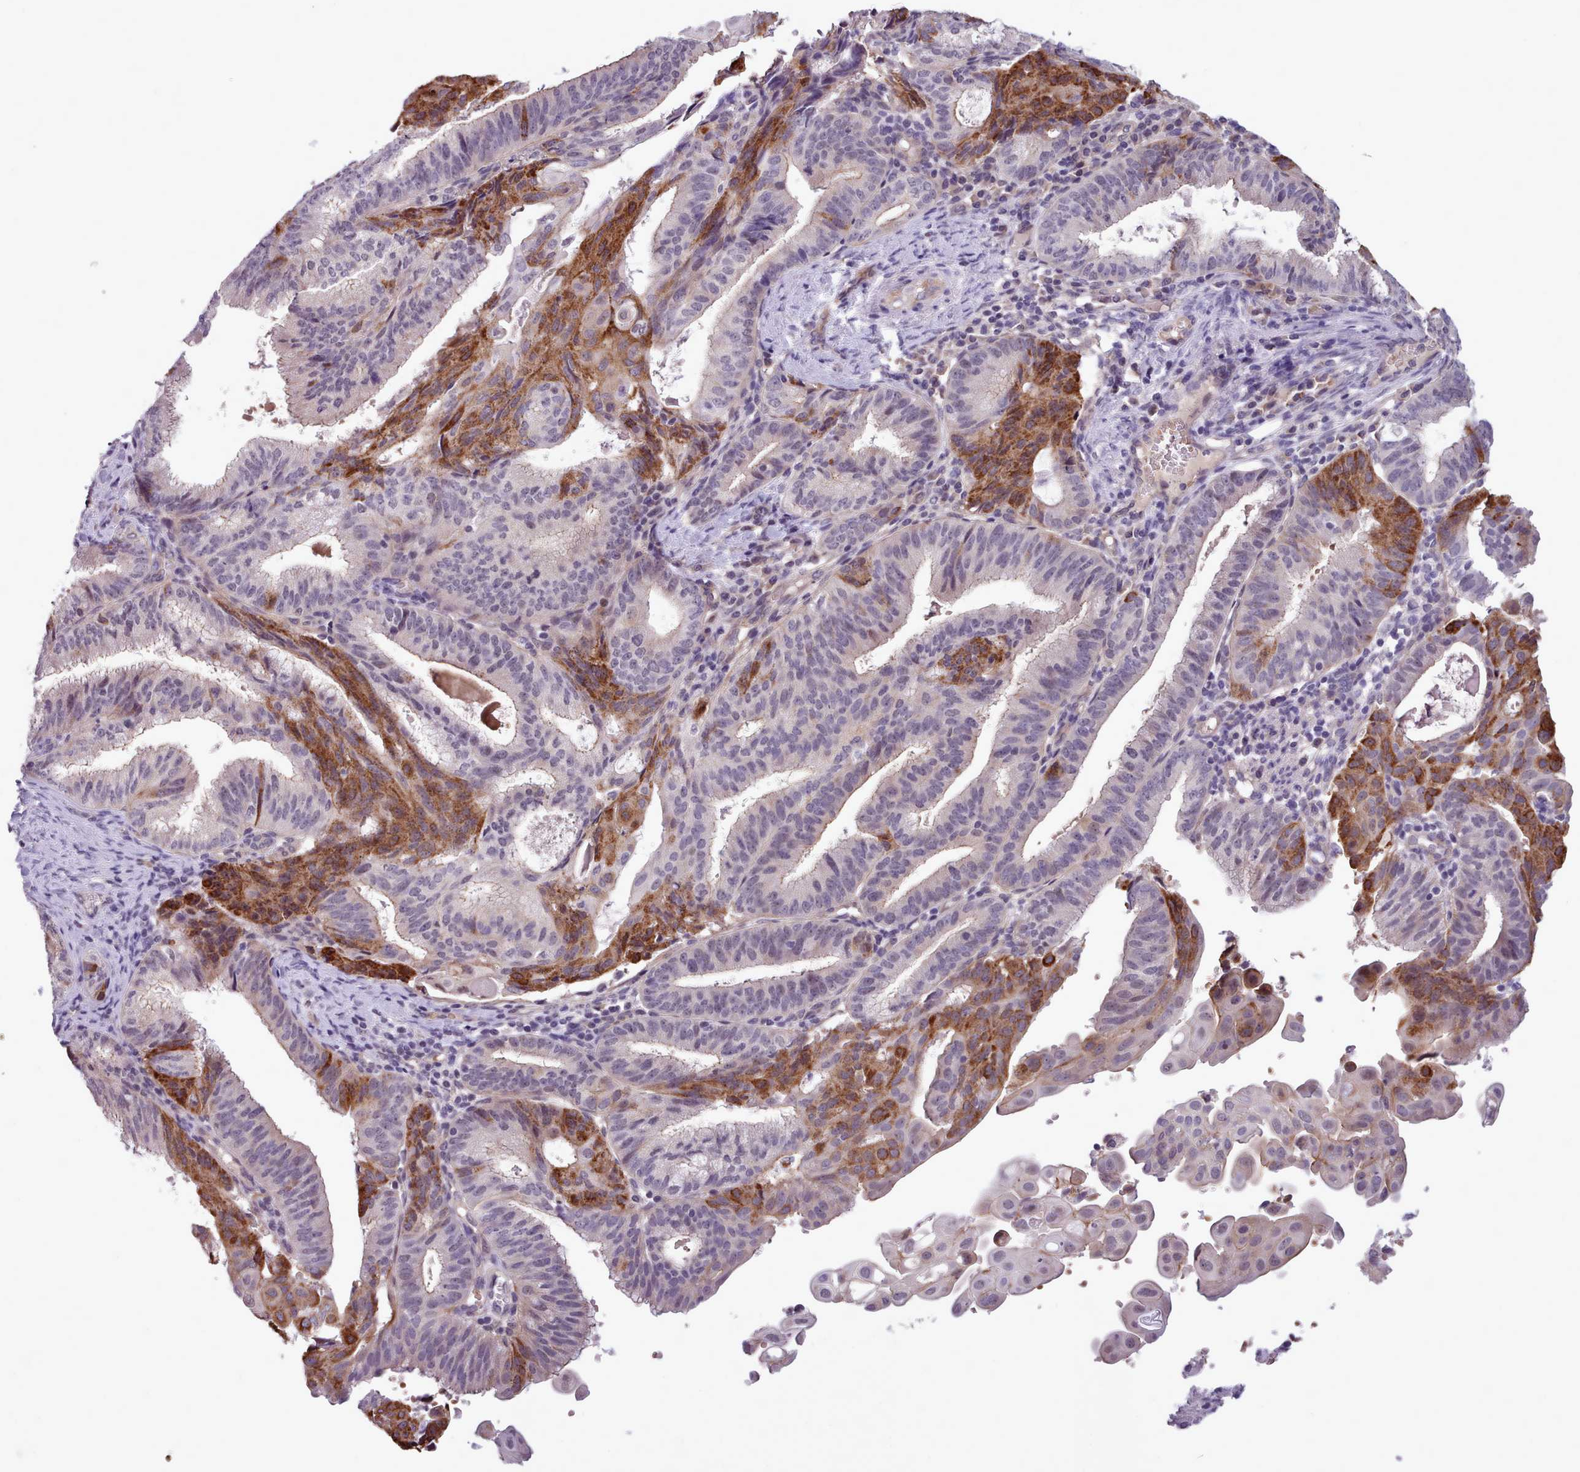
{"staining": {"intensity": "strong", "quantity": "25%-75%", "location": "cytoplasmic/membranous"}, "tissue": "endometrial cancer", "cell_type": "Tumor cells", "image_type": "cancer", "snomed": [{"axis": "morphology", "description": "Adenocarcinoma, NOS"}, {"axis": "topography", "description": "Endometrium"}], "caption": "The immunohistochemical stain shows strong cytoplasmic/membranous staining in tumor cells of endometrial cancer tissue.", "gene": "KCTD16", "patient": {"sex": "female", "age": 49}}